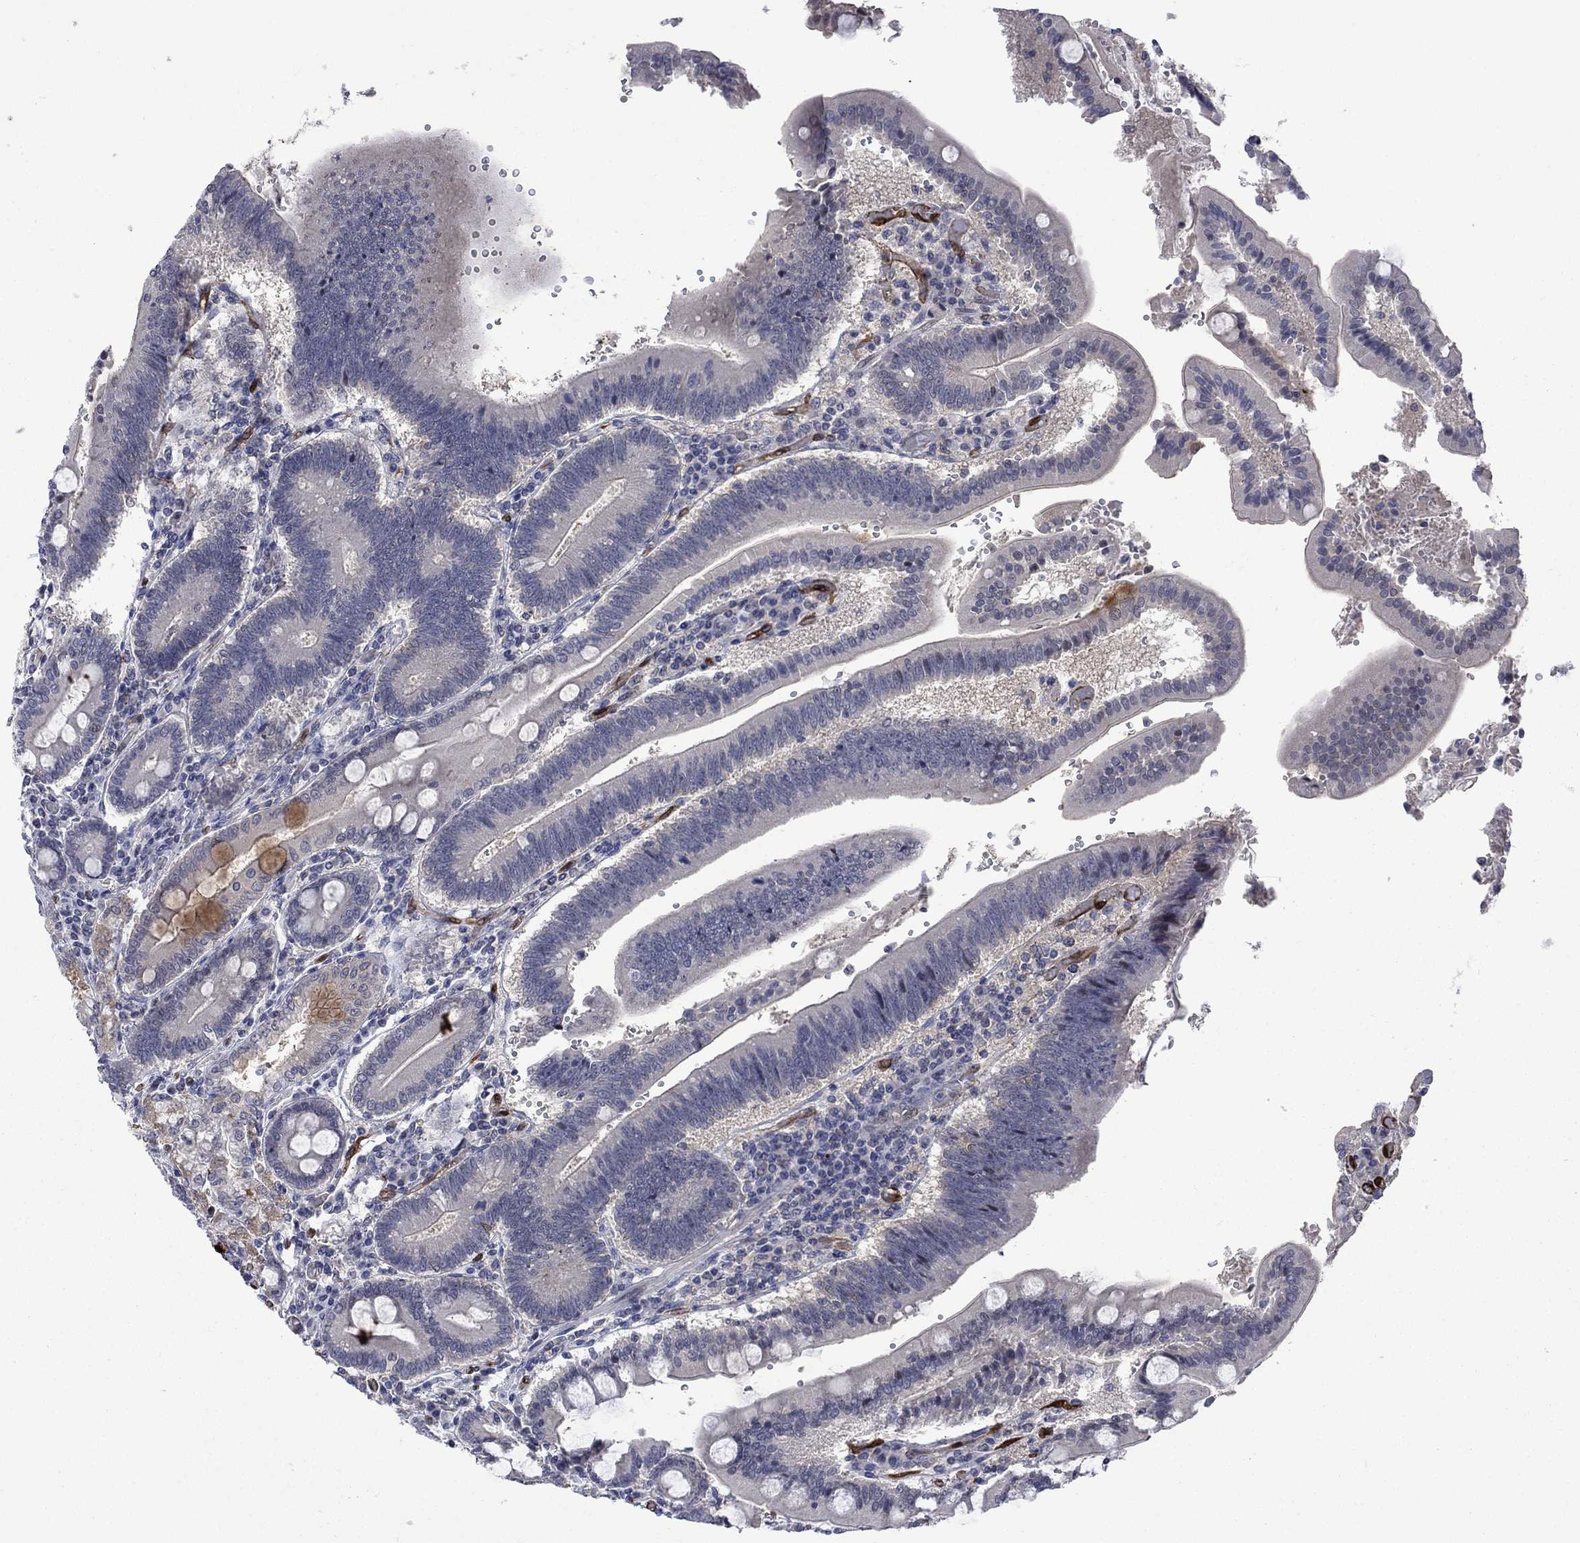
{"staining": {"intensity": "negative", "quantity": "none", "location": "none"}, "tissue": "duodenum", "cell_type": "Glandular cells", "image_type": "normal", "snomed": [{"axis": "morphology", "description": "Normal tissue, NOS"}, {"axis": "topography", "description": "Duodenum"}], "caption": "A histopathology image of human duodenum is negative for staining in glandular cells. Brightfield microscopy of IHC stained with DAB (3,3'-diaminobenzidine) (brown) and hematoxylin (blue), captured at high magnification.", "gene": "AGL", "patient": {"sex": "female", "age": 62}}